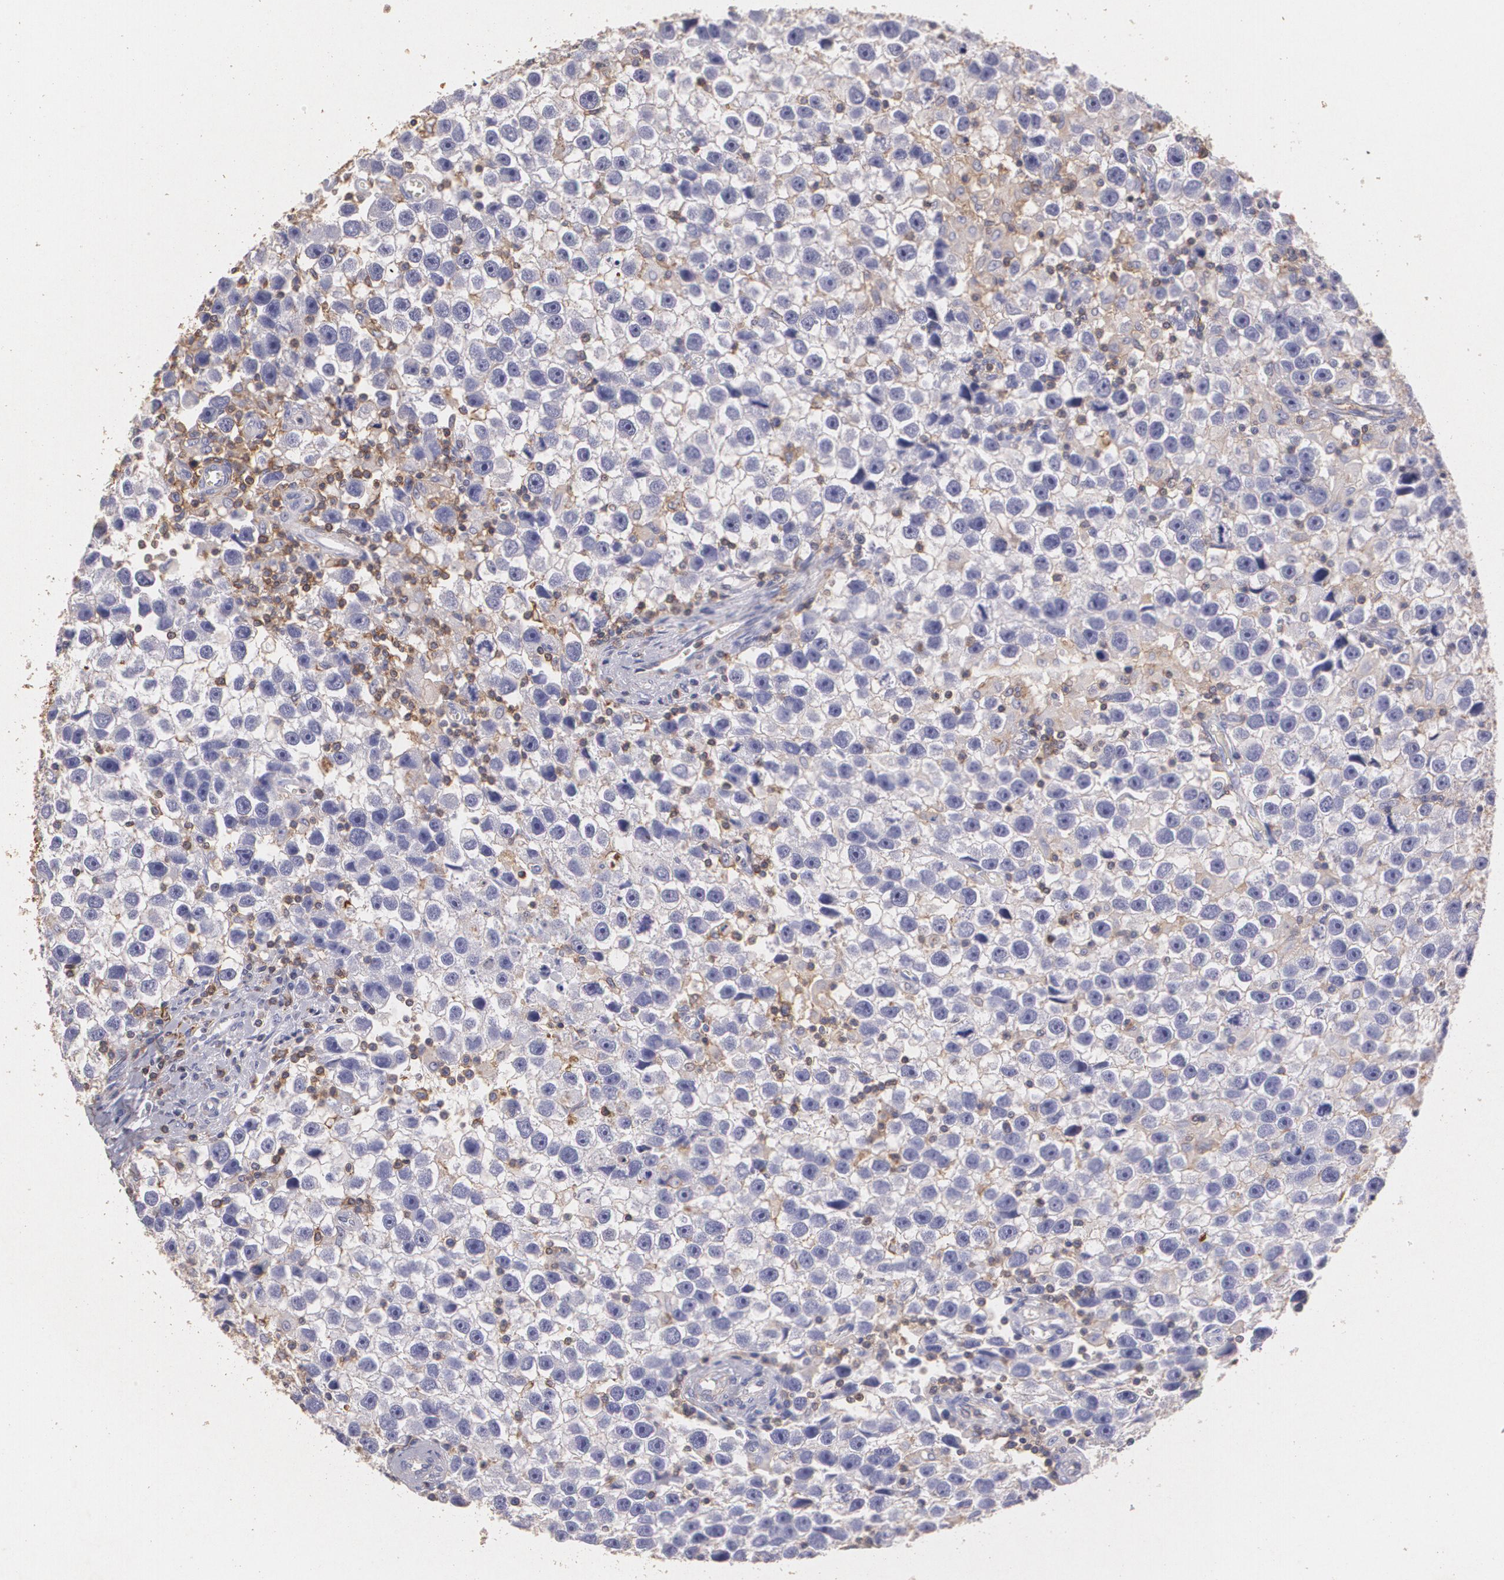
{"staining": {"intensity": "negative", "quantity": "none", "location": "none"}, "tissue": "testis cancer", "cell_type": "Tumor cells", "image_type": "cancer", "snomed": [{"axis": "morphology", "description": "Seminoma, NOS"}, {"axis": "topography", "description": "Testis"}], "caption": "Immunohistochemical staining of testis seminoma displays no significant expression in tumor cells.", "gene": "TGFBR1", "patient": {"sex": "male", "age": 43}}